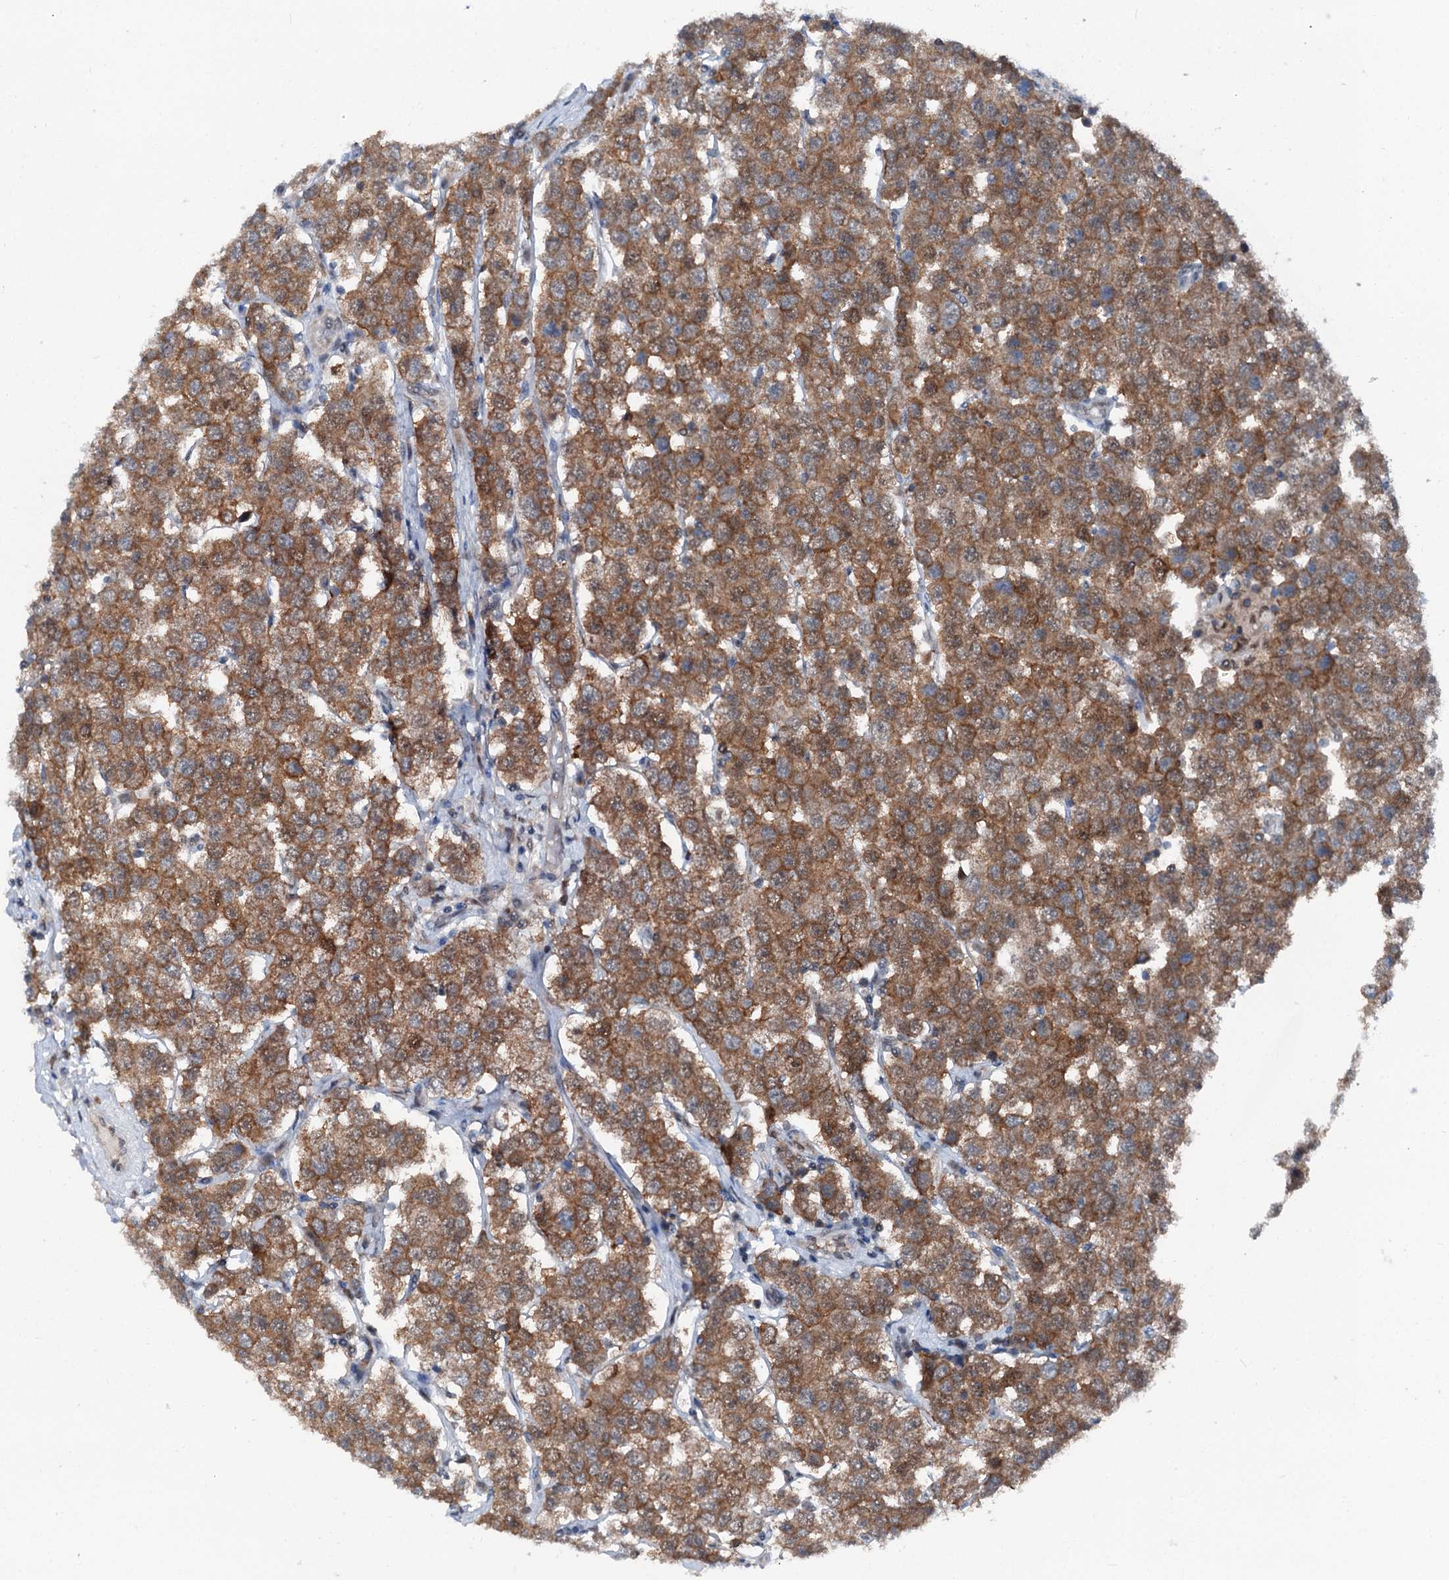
{"staining": {"intensity": "moderate", "quantity": ">75%", "location": "cytoplasmic/membranous,nuclear"}, "tissue": "testis cancer", "cell_type": "Tumor cells", "image_type": "cancer", "snomed": [{"axis": "morphology", "description": "Seminoma, NOS"}, {"axis": "topography", "description": "Testis"}], "caption": "Immunohistochemical staining of human testis cancer demonstrates medium levels of moderate cytoplasmic/membranous and nuclear protein positivity in approximately >75% of tumor cells. (brown staining indicates protein expression, while blue staining denotes nuclei).", "gene": "PSMD13", "patient": {"sex": "male", "age": 28}}